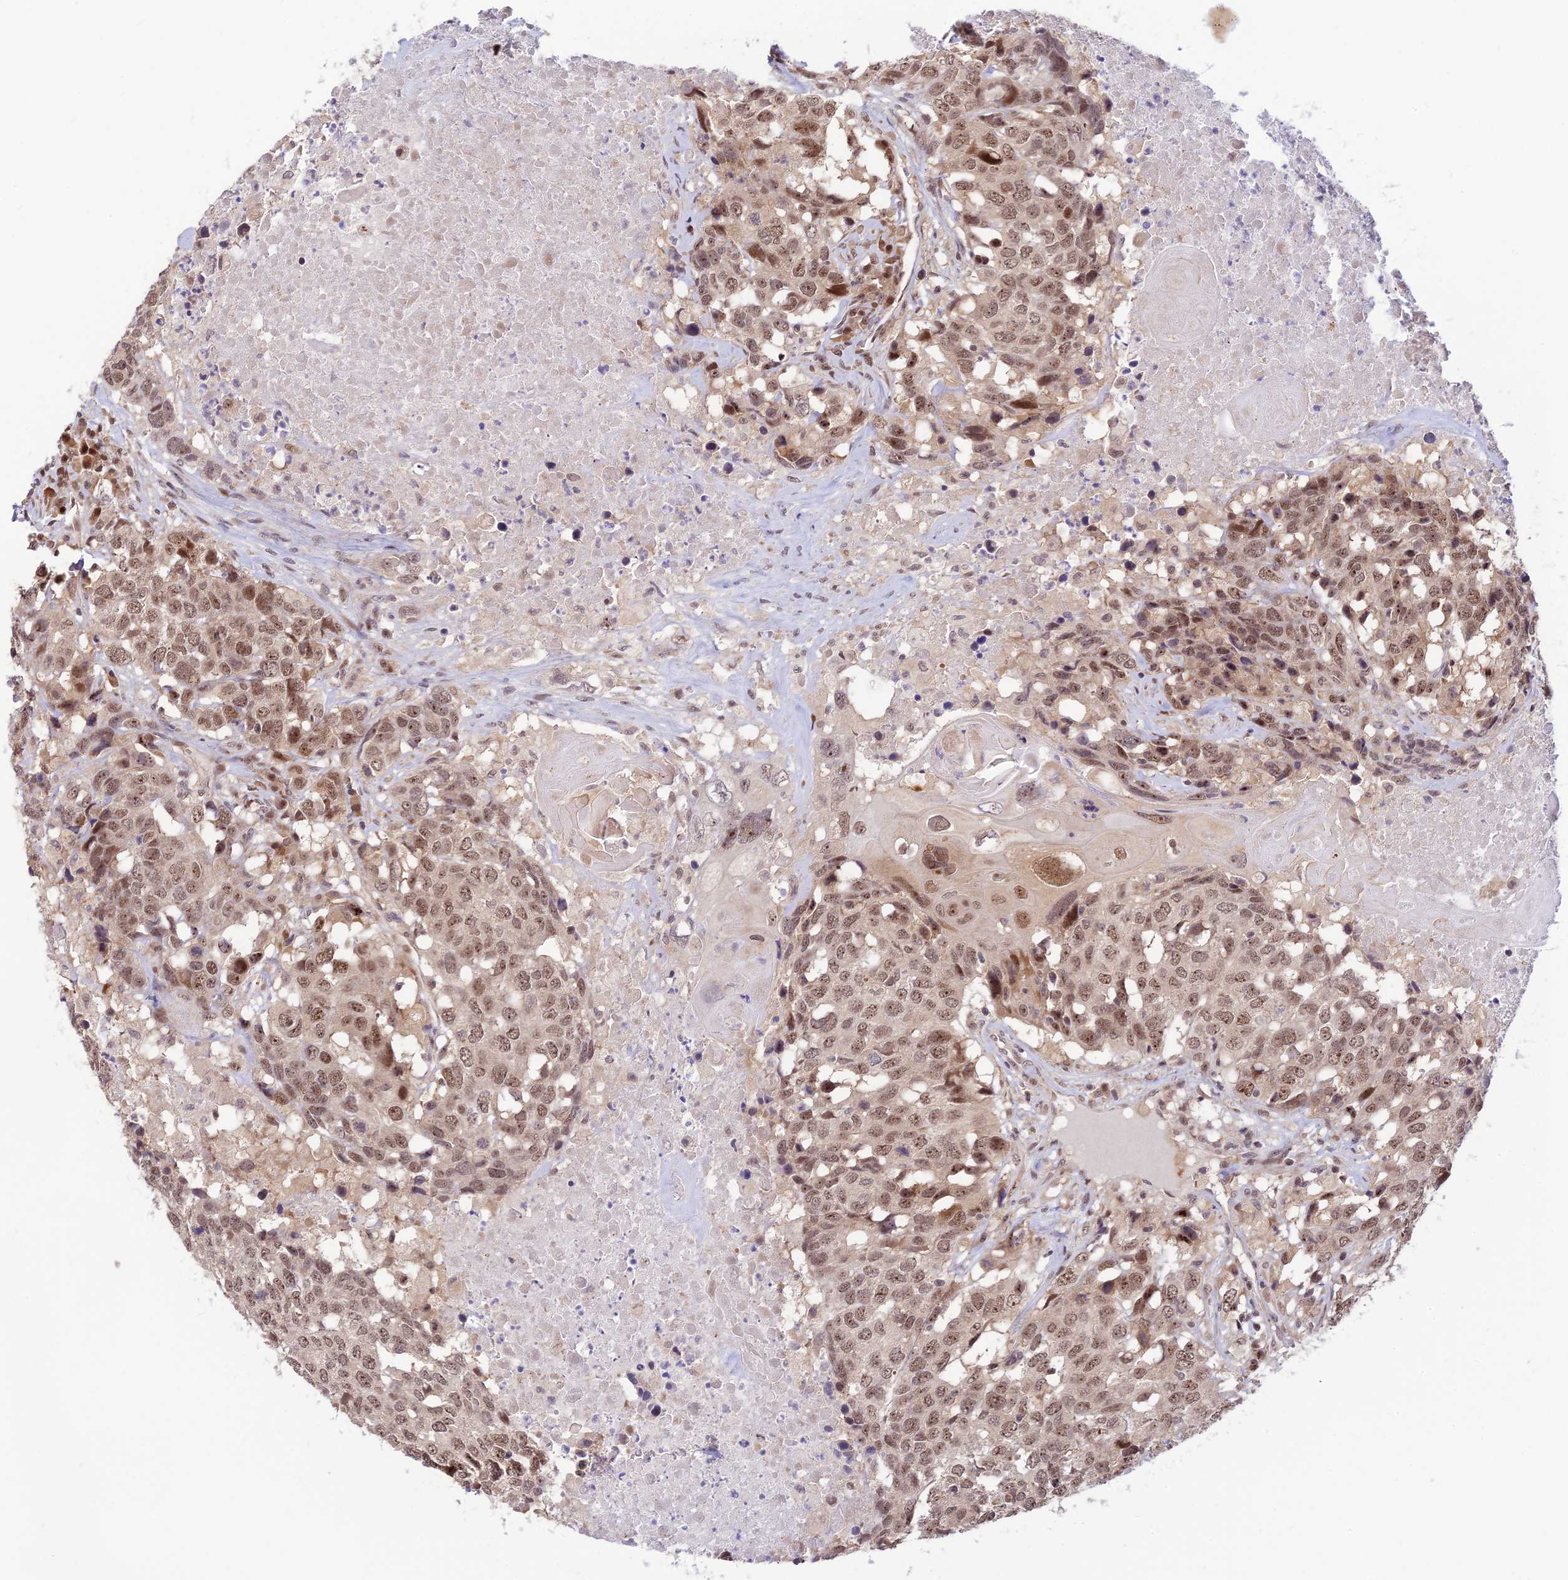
{"staining": {"intensity": "moderate", "quantity": ">75%", "location": "nuclear"}, "tissue": "head and neck cancer", "cell_type": "Tumor cells", "image_type": "cancer", "snomed": [{"axis": "morphology", "description": "Squamous cell carcinoma, NOS"}, {"axis": "topography", "description": "Head-Neck"}], "caption": "A brown stain shows moderate nuclear positivity of a protein in head and neck cancer tumor cells. The staining was performed using DAB to visualize the protein expression in brown, while the nuclei were stained in blue with hematoxylin (Magnification: 20x).", "gene": "ASPDH", "patient": {"sex": "male", "age": 66}}